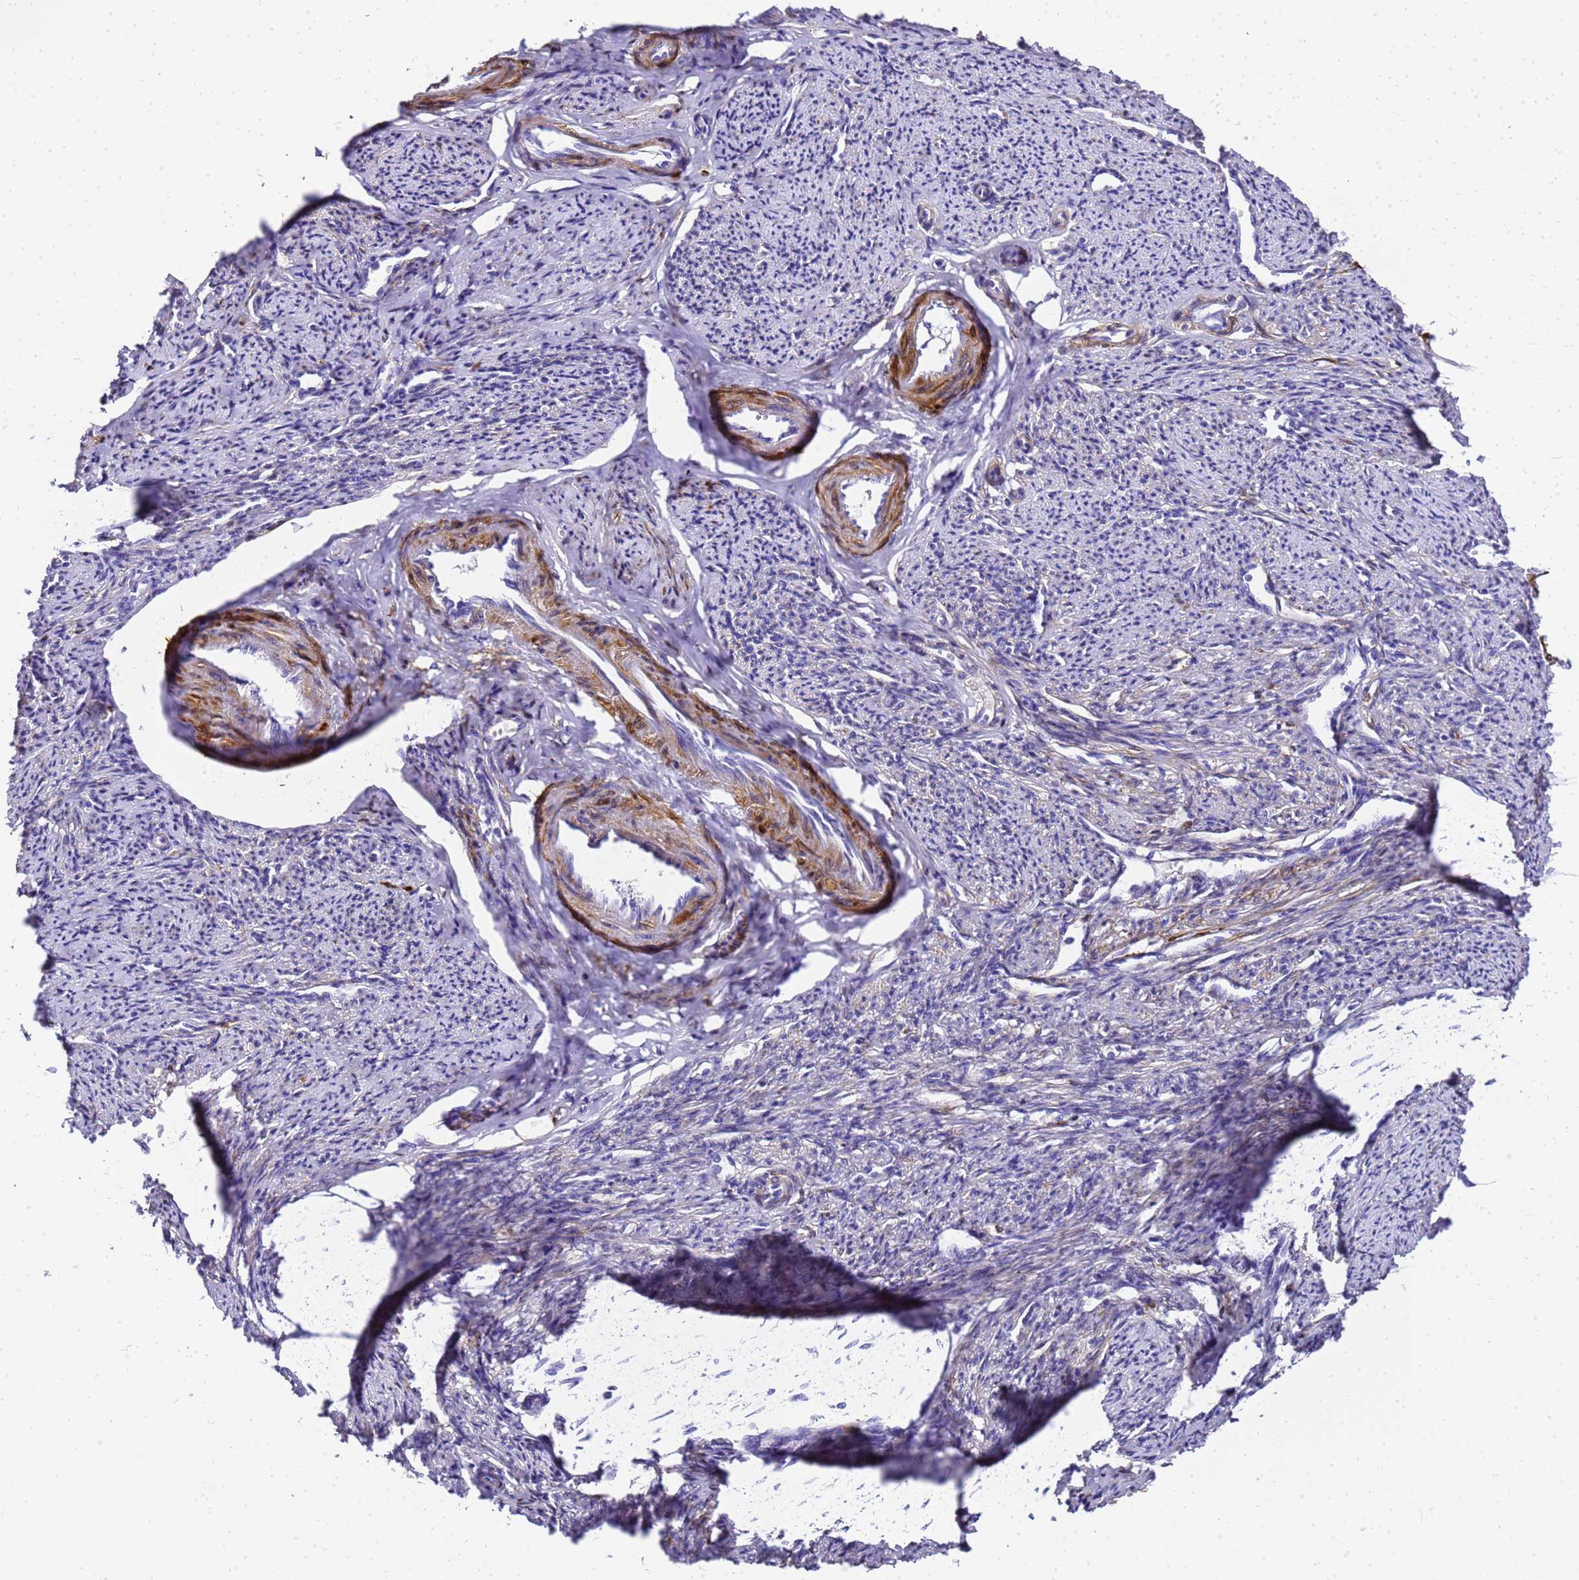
{"staining": {"intensity": "strong", "quantity": "25%-75%", "location": "cytoplasmic/membranous"}, "tissue": "smooth muscle", "cell_type": "Smooth muscle cells", "image_type": "normal", "snomed": [{"axis": "morphology", "description": "Normal tissue, NOS"}, {"axis": "topography", "description": "Smooth muscle"}, {"axis": "topography", "description": "Uterus"}], "caption": "Brown immunohistochemical staining in normal human smooth muscle demonstrates strong cytoplasmic/membranous expression in approximately 25%-75% of smooth muscle cells. (Brightfield microscopy of DAB IHC at high magnification).", "gene": "HSPB6", "patient": {"sex": "female", "age": 59}}